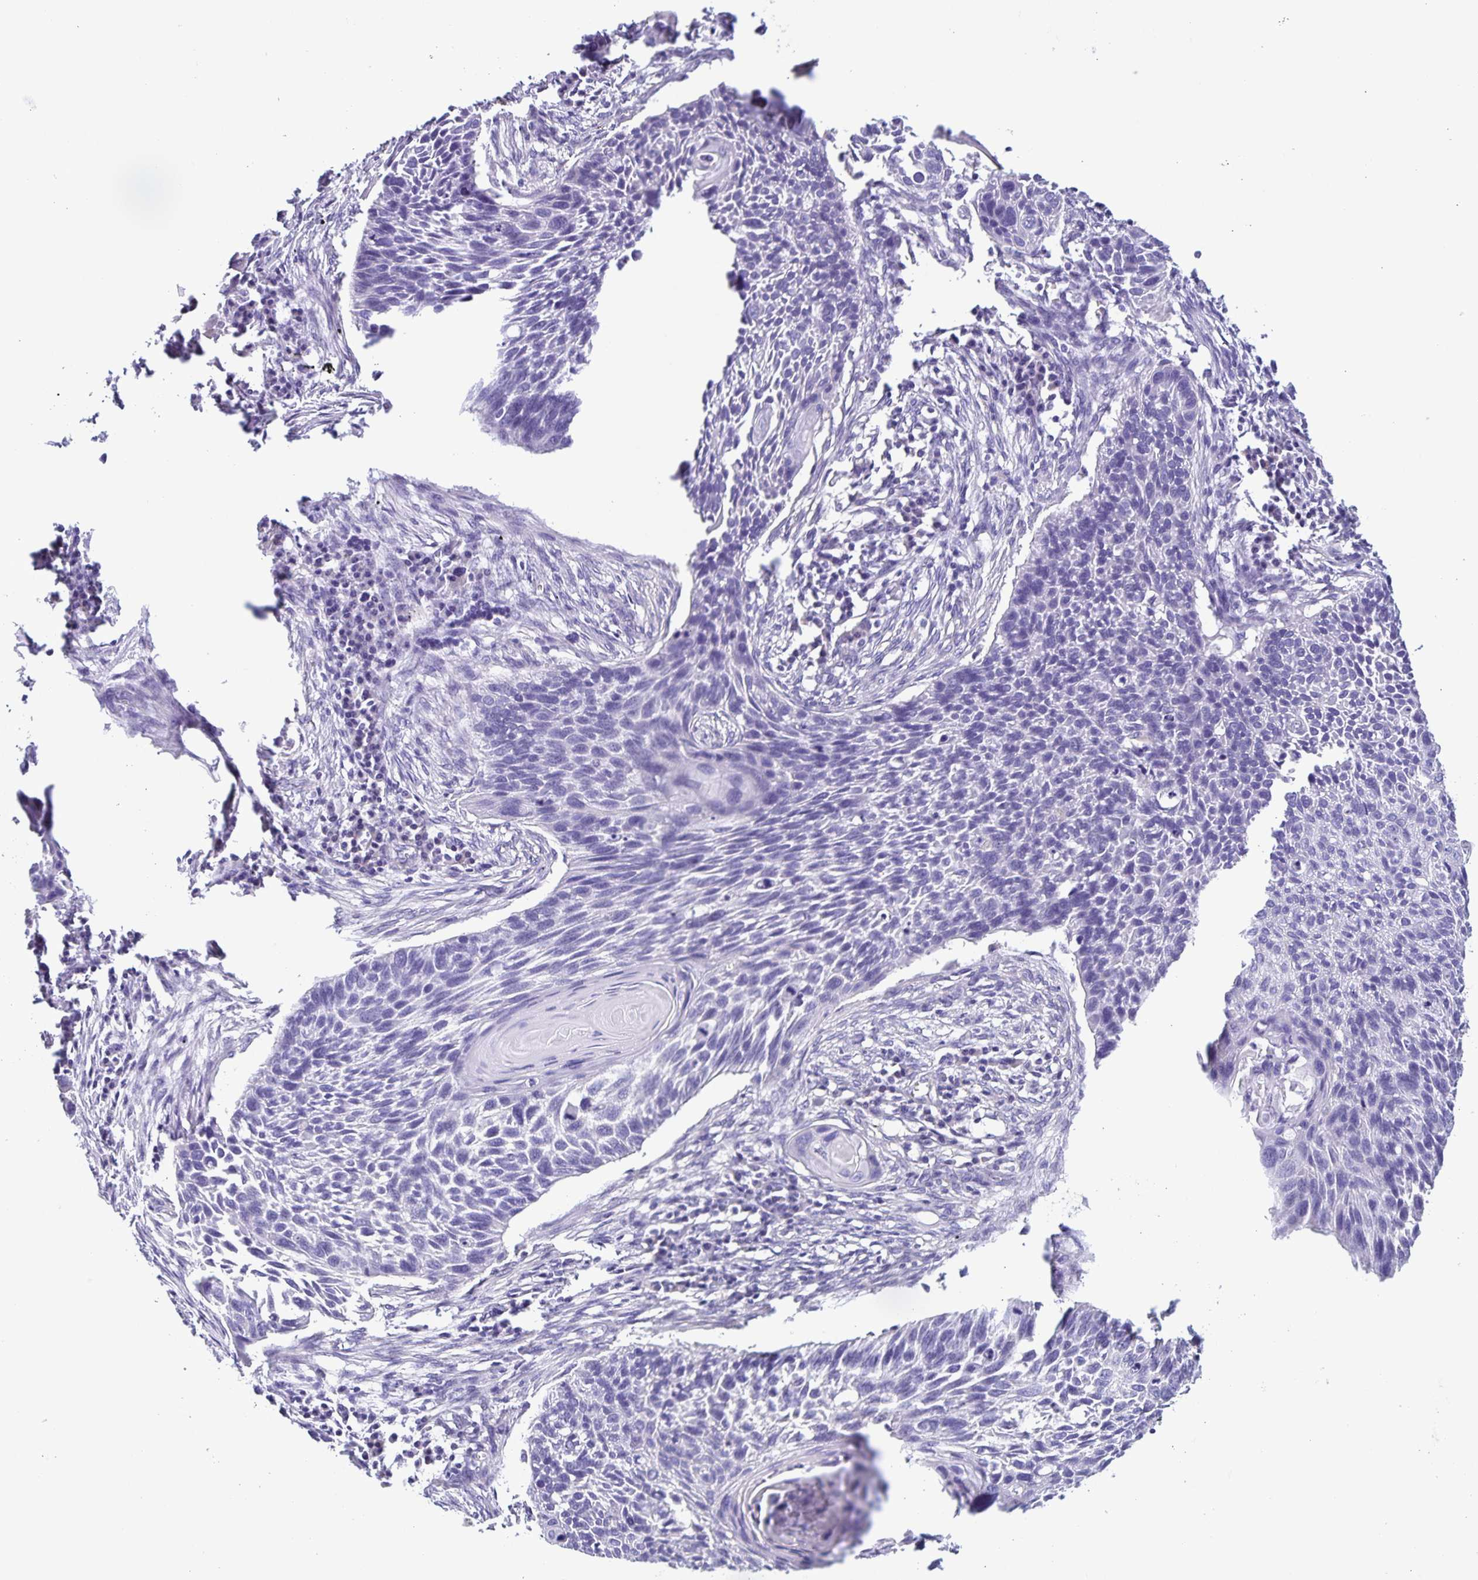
{"staining": {"intensity": "negative", "quantity": "none", "location": "none"}, "tissue": "lung cancer", "cell_type": "Tumor cells", "image_type": "cancer", "snomed": [{"axis": "morphology", "description": "Squamous cell carcinoma, NOS"}, {"axis": "topography", "description": "Lung"}], "caption": "This is an immunohistochemistry (IHC) micrograph of lung squamous cell carcinoma. There is no positivity in tumor cells.", "gene": "BOLL", "patient": {"sex": "male", "age": 78}}